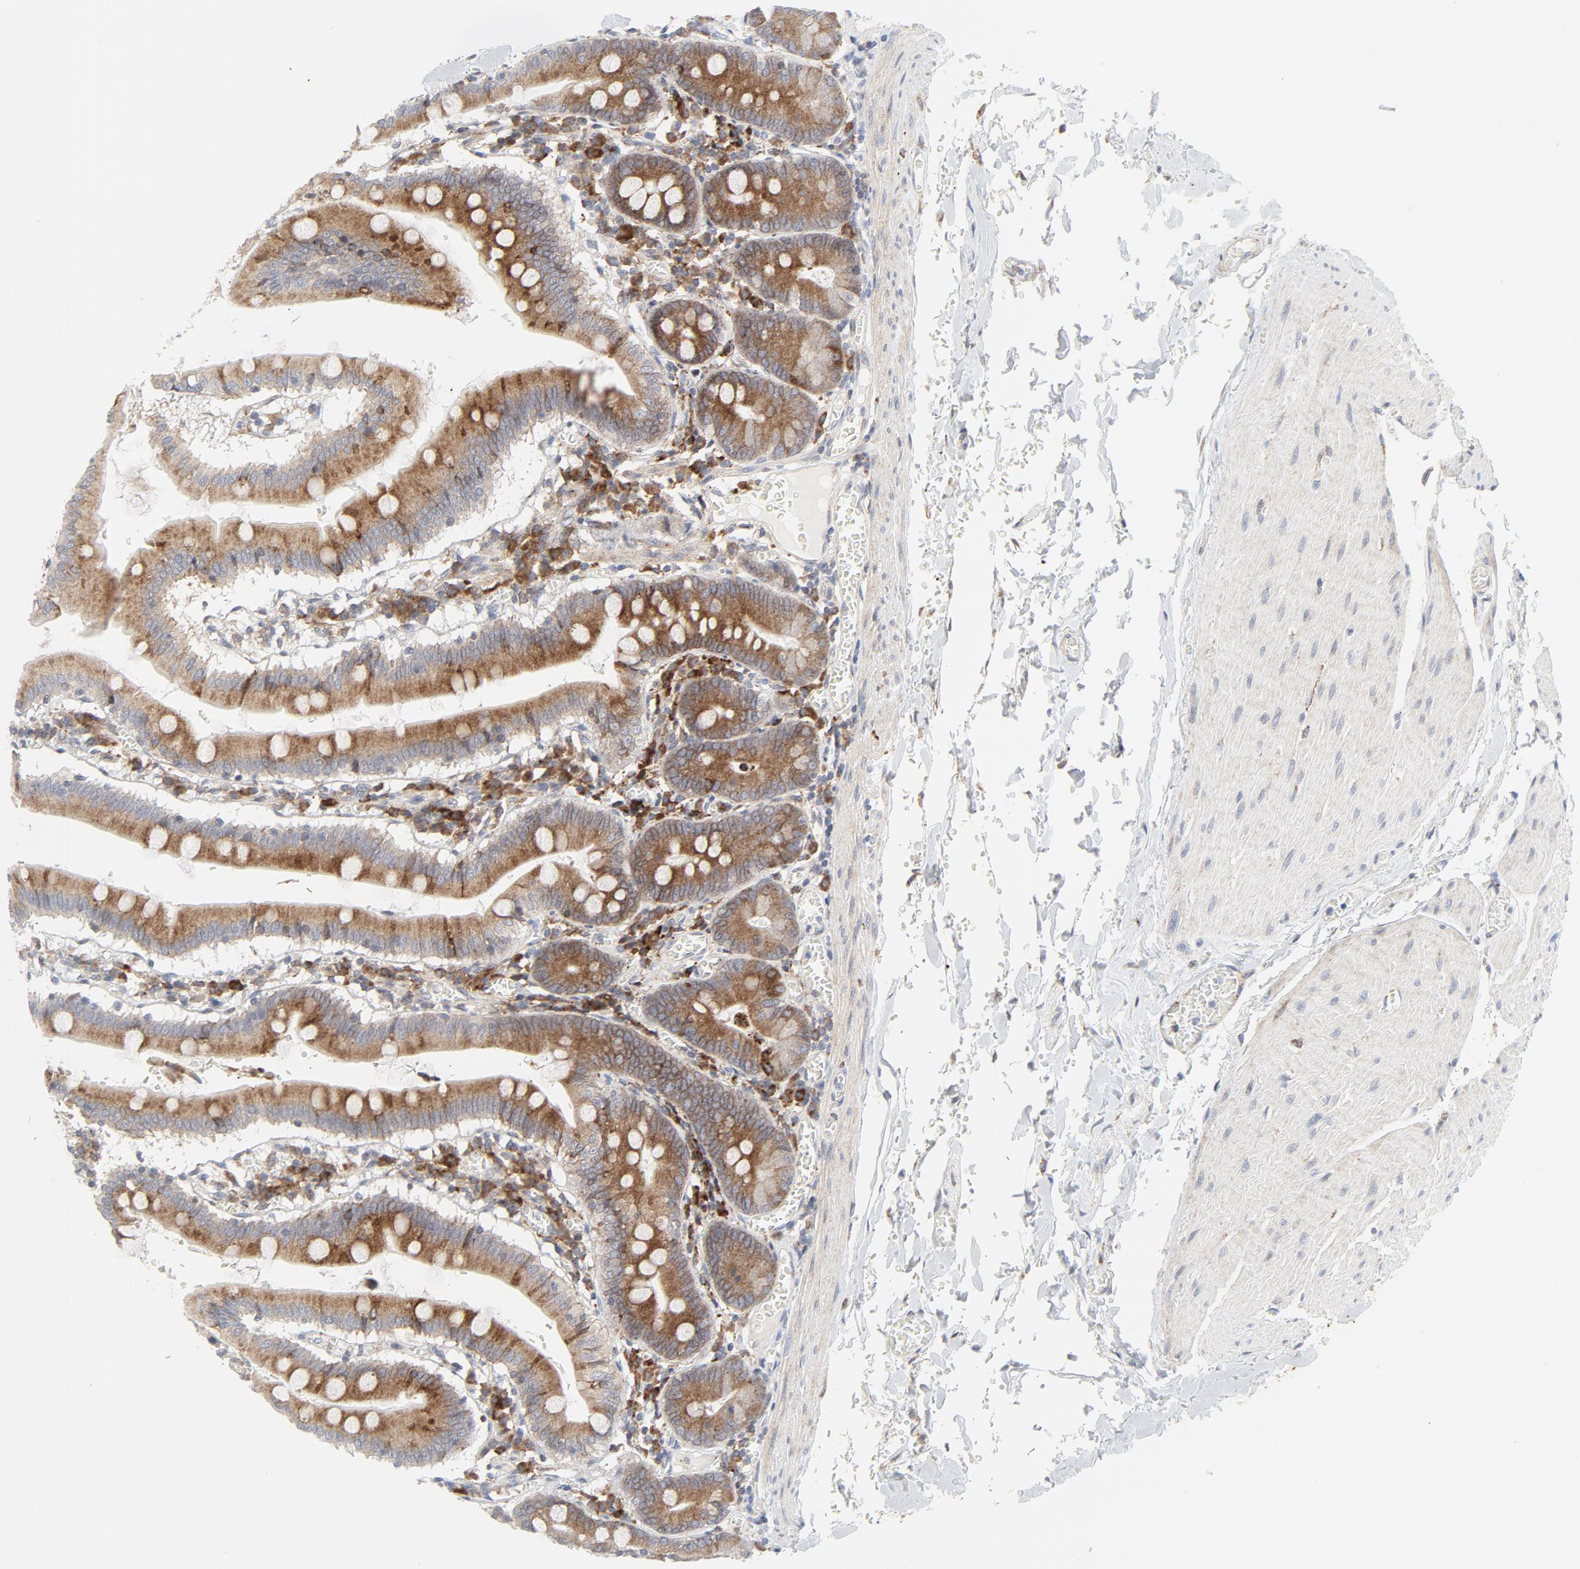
{"staining": {"intensity": "moderate", "quantity": ">75%", "location": "cytoplasmic/membranous"}, "tissue": "small intestine", "cell_type": "Glandular cells", "image_type": "normal", "snomed": [{"axis": "morphology", "description": "Normal tissue, NOS"}, {"axis": "topography", "description": "Small intestine"}], "caption": "The micrograph exhibits staining of benign small intestine, revealing moderate cytoplasmic/membranous protein expression (brown color) within glandular cells.", "gene": "LRP6", "patient": {"sex": "male", "age": 71}}